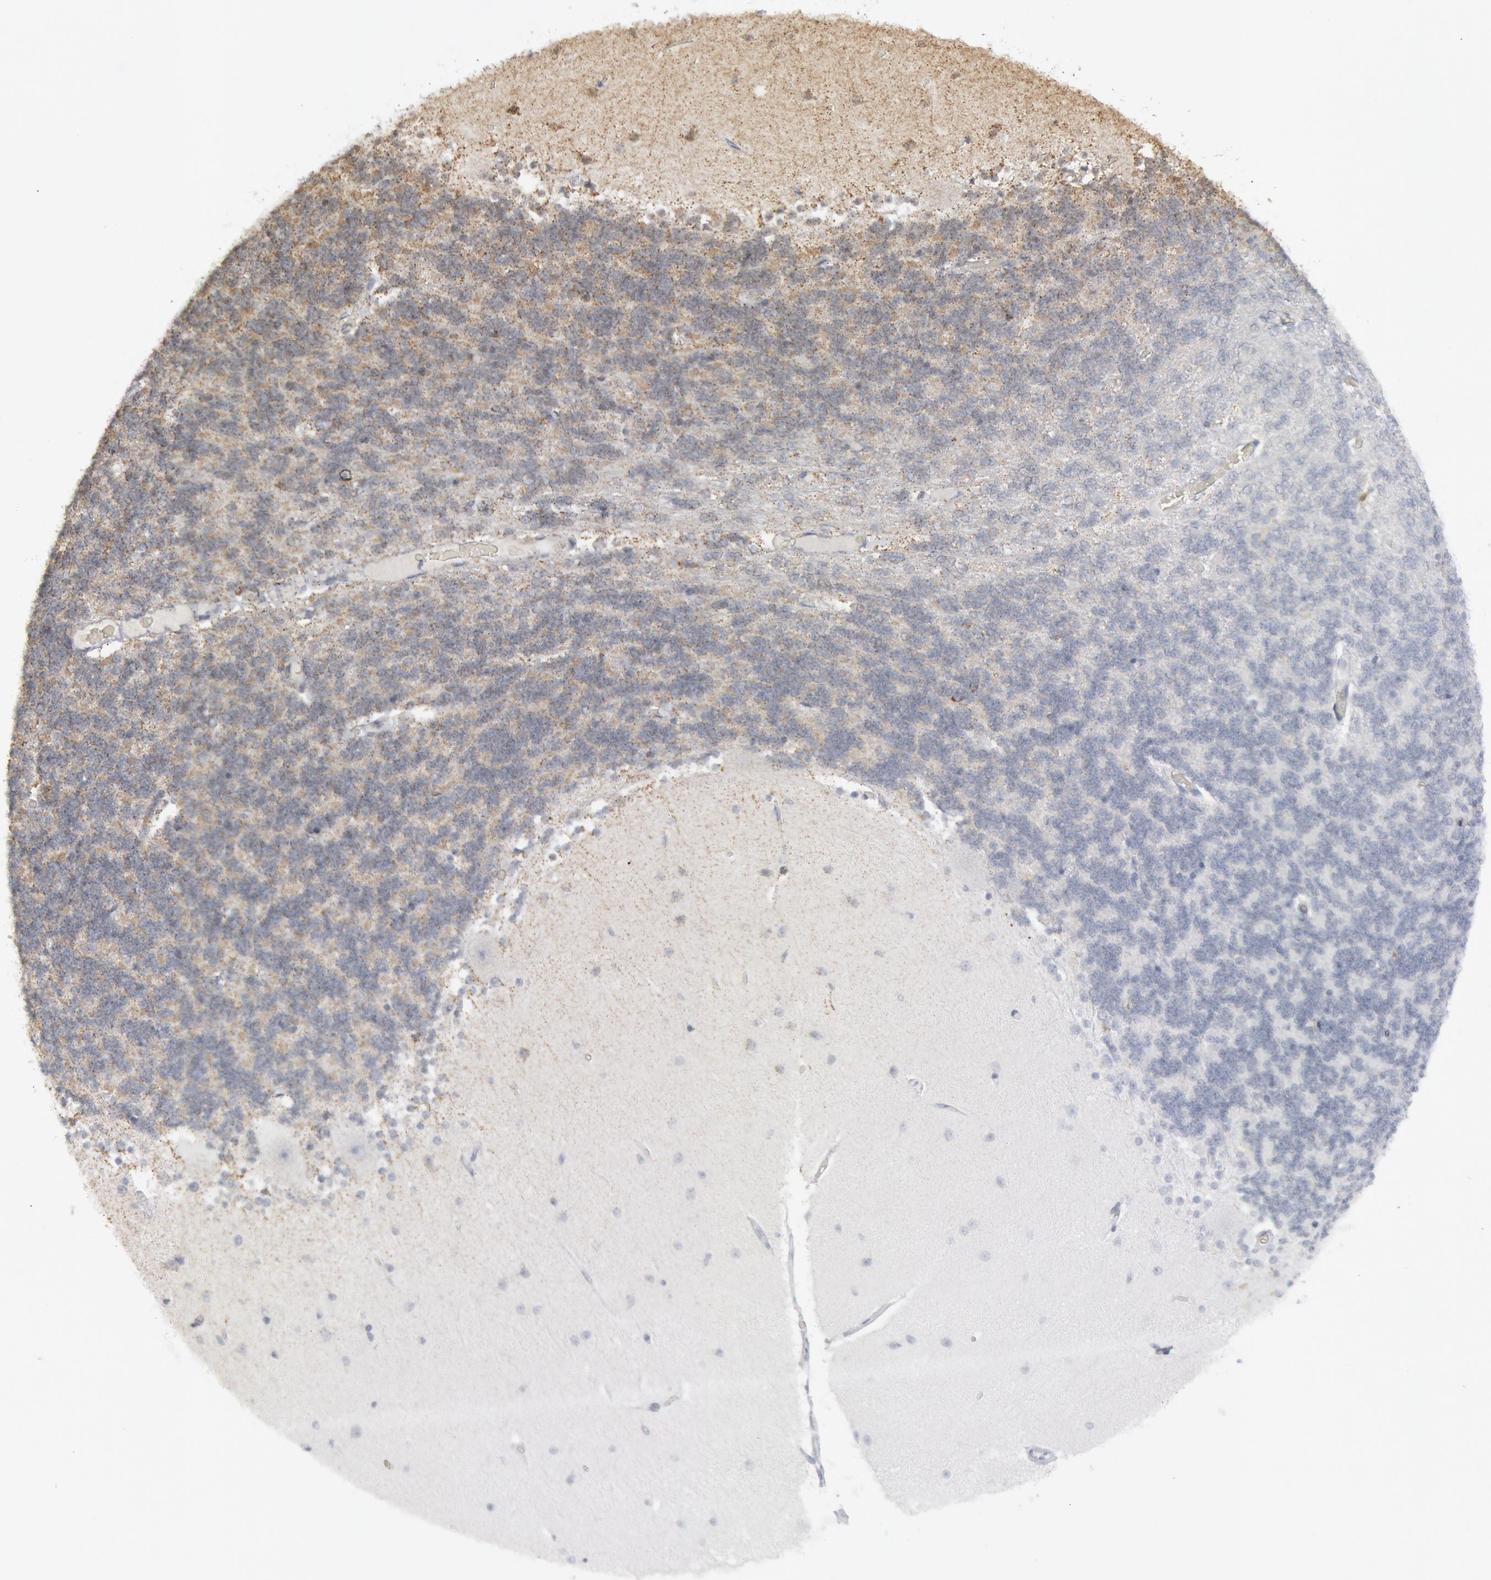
{"staining": {"intensity": "weak", "quantity": "25%-75%", "location": "cytoplasmic/membranous"}, "tissue": "cerebellum", "cell_type": "Cells in granular layer", "image_type": "normal", "snomed": [{"axis": "morphology", "description": "Normal tissue, NOS"}, {"axis": "topography", "description": "Cerebellum"}], "caption": "Protein staining by IHC exhibits weak cytoplasmic/membranous positivity in about 25%-75% of cells in granular layer in unremarkable cerebellum. (Brightfield microscopy of DAB IHC at high magnification).", "gene": "CASP9", "patient": {"sex": "female", "age": 54}}